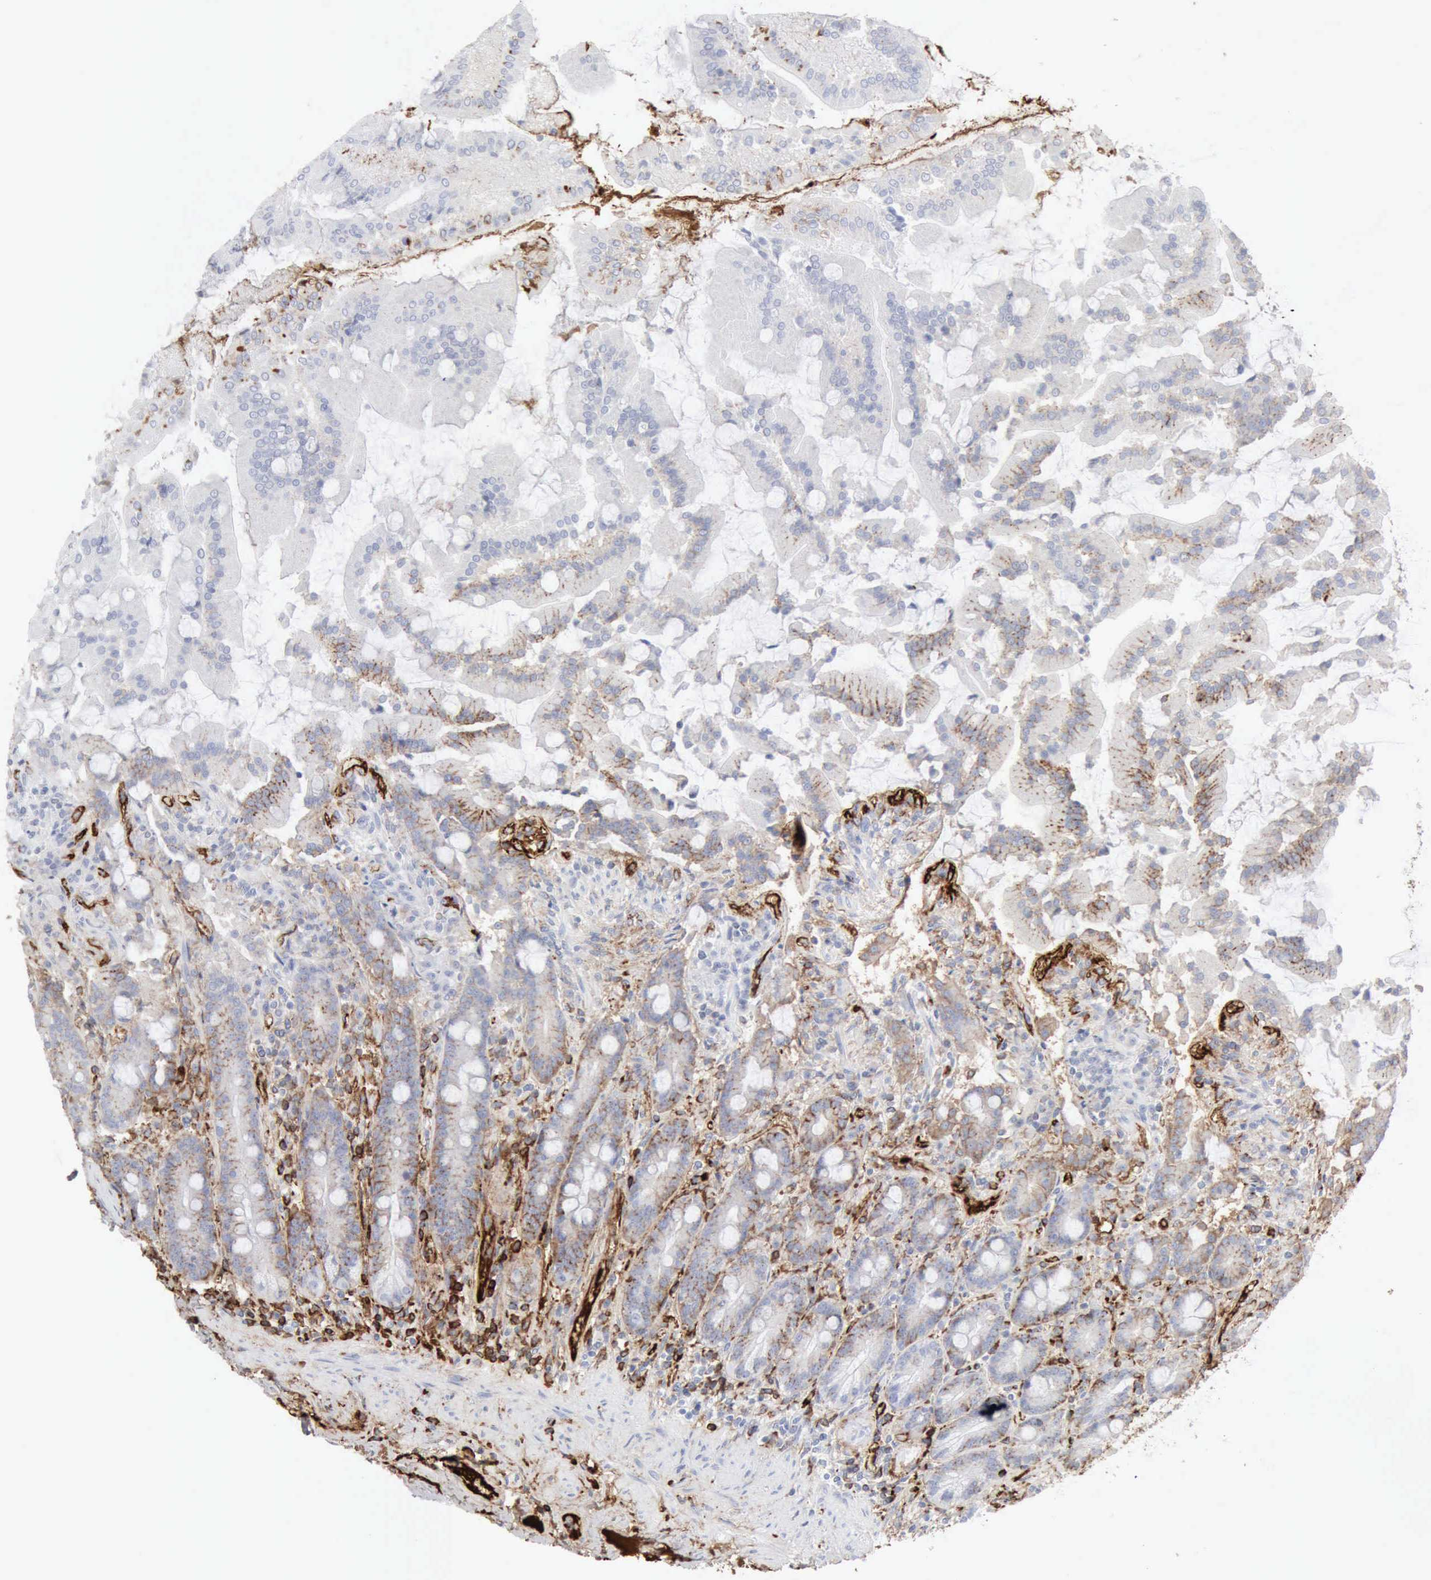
{"staining": {"intensity": "negative", "quantity": "none", "location": "none"}, "tissue": "duodenum", "cell_type": "Glandular cells", "image_type": "normal", "snomed": [{"axis": "morphology", "description": "Normal tissue, NOS"}, {"axis": "topography", "description": "Duodenum"}], "caption": "A histopathology image of duodenum stained for a protein shows no brown staining in glandular cells. Brightfield microscopy of IHC stained with DAB (3,3'-diaminobenzidine) (brown) and hematoxylin (blue), captured at high magnification.", "gene": "C4BPA", "patient": {"sex": "female", "age": 64}}